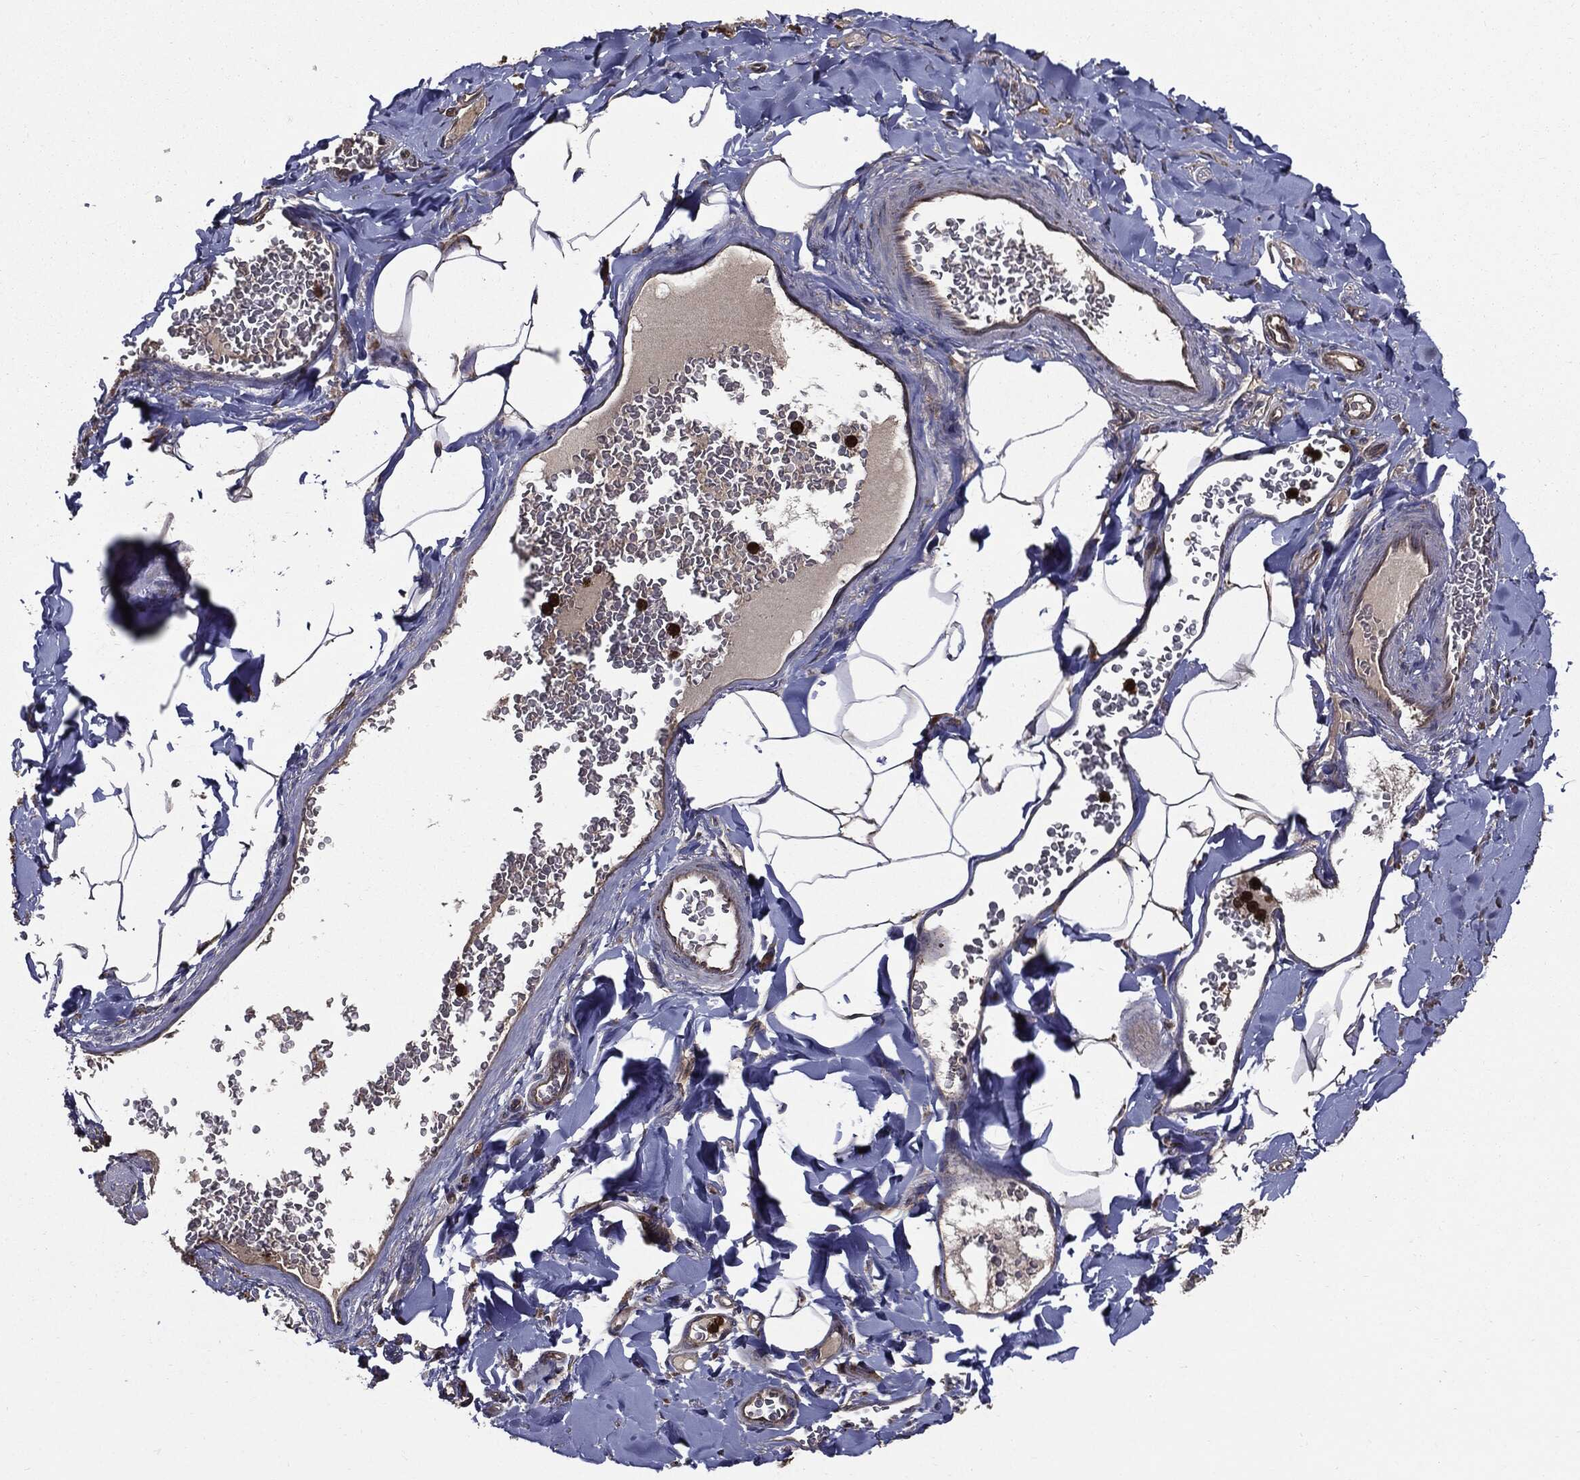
{"staining": {"intensity": "strong", "quantity": ">75%", "location": "nuclear"}, "tissue": "adipose tissue", "cell_type": "Adipocytes", "image_type": "normal", "snomed": [{"axis": "morphology", "description": "Normal tissue, NOS"}, {"axis": "topography", "description": "Smooth muscle"}, {"axis": "topography", "description": "Duodenum"}, {"axis": "topography", "description": "Peripheral nerve tissue"}], "caption": "Immunohistochemistry (IHC) histopathology image of unremarkable adipose tissue stained for a protein (brown), which demonstrates high levels of strong nuclear positivity in approximately >75% of adipocytes.", "gene": "PDCD6IP", "patient": {"sex": "female", "age": 61}}